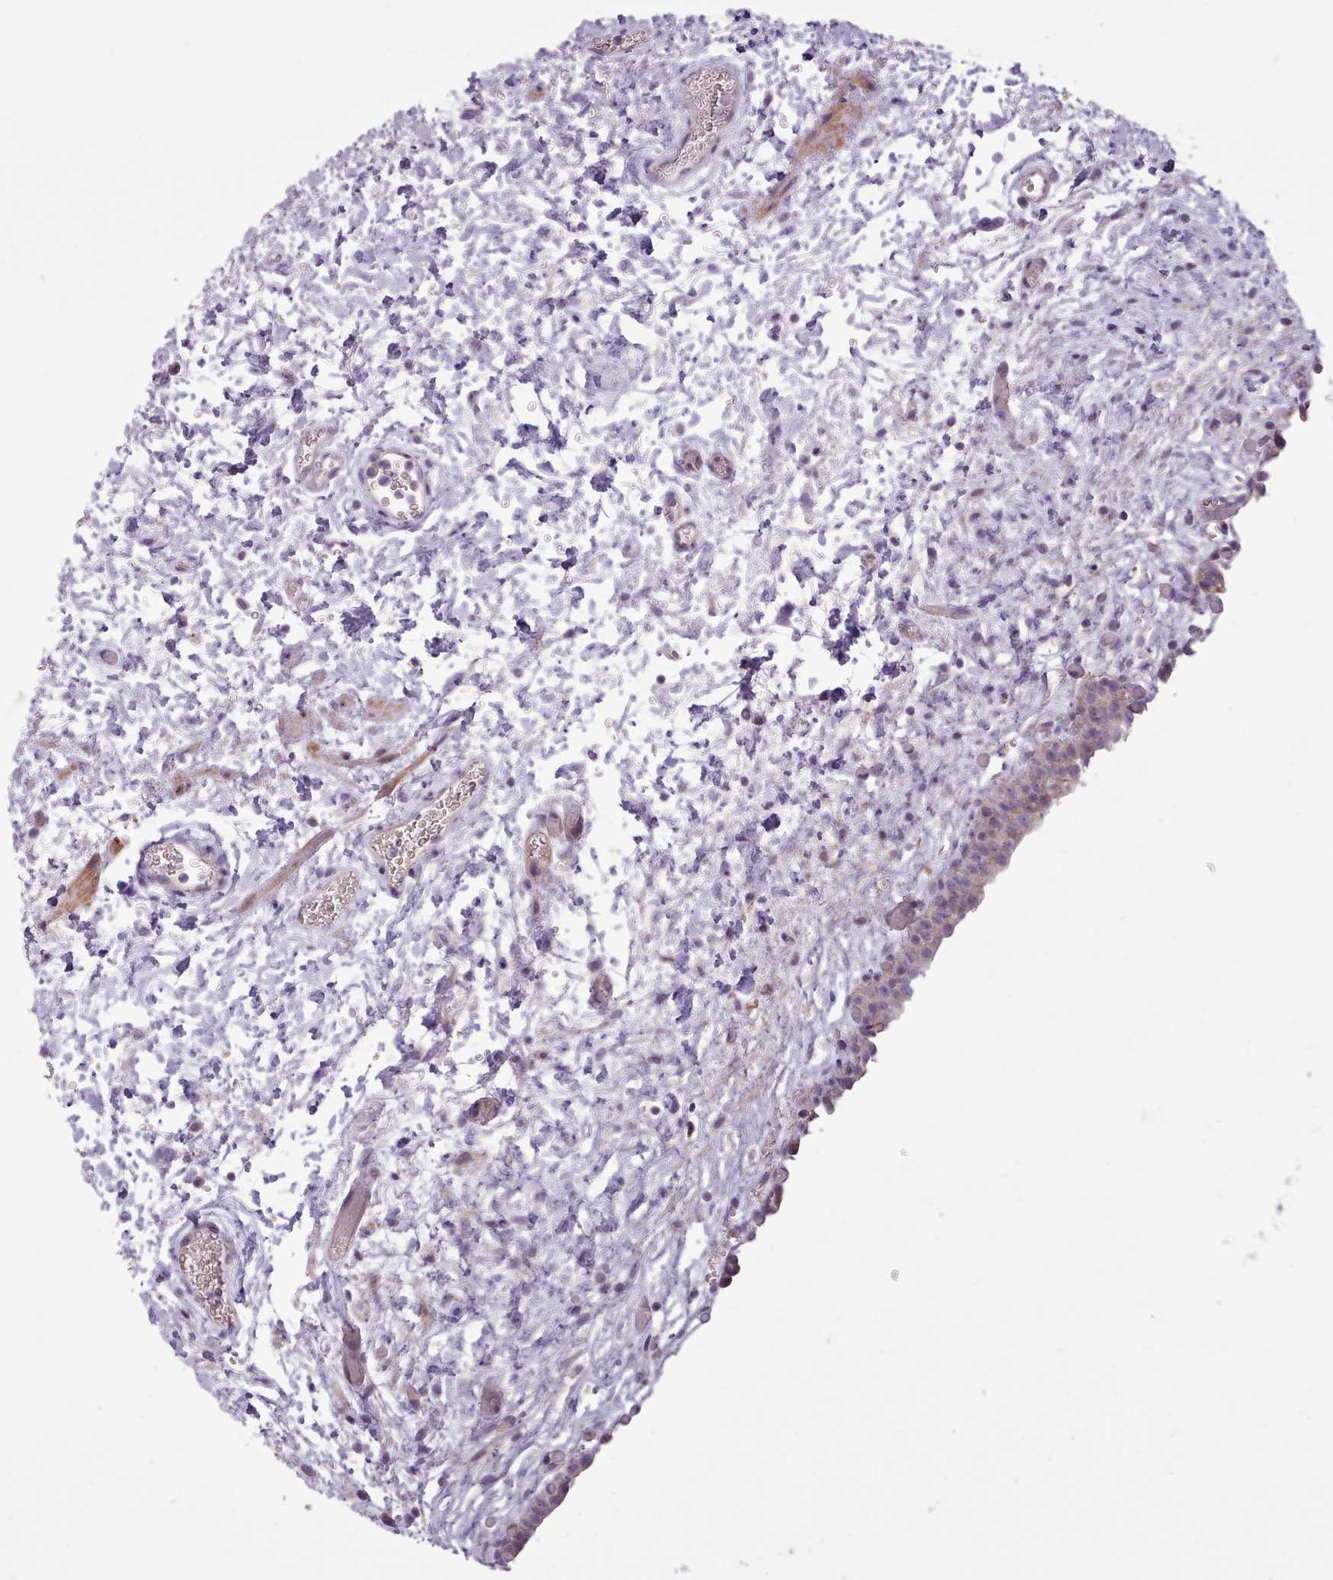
{"staining": {"intensity": "weak", "quantity": "25%-75%", "location": "cytoplasmic/membranous"}, "tissue": "urinary bladder", "cell_type": "Urothelial cells", "image_type": "normal", "snomed": [{"axis": "morphology", "description": "Normal tissue, NOS"}, {"axis": "topography", "description": "Urinary bladder"}], "caption": "Urinary bladder stained for a protein (brown) demonstrates weak cytoplasmic/membranous positive expression in approximately 25%-75% of urothelial cells.", "gene": "AVL9", "patient": {"sex": "male", "age": 69}}